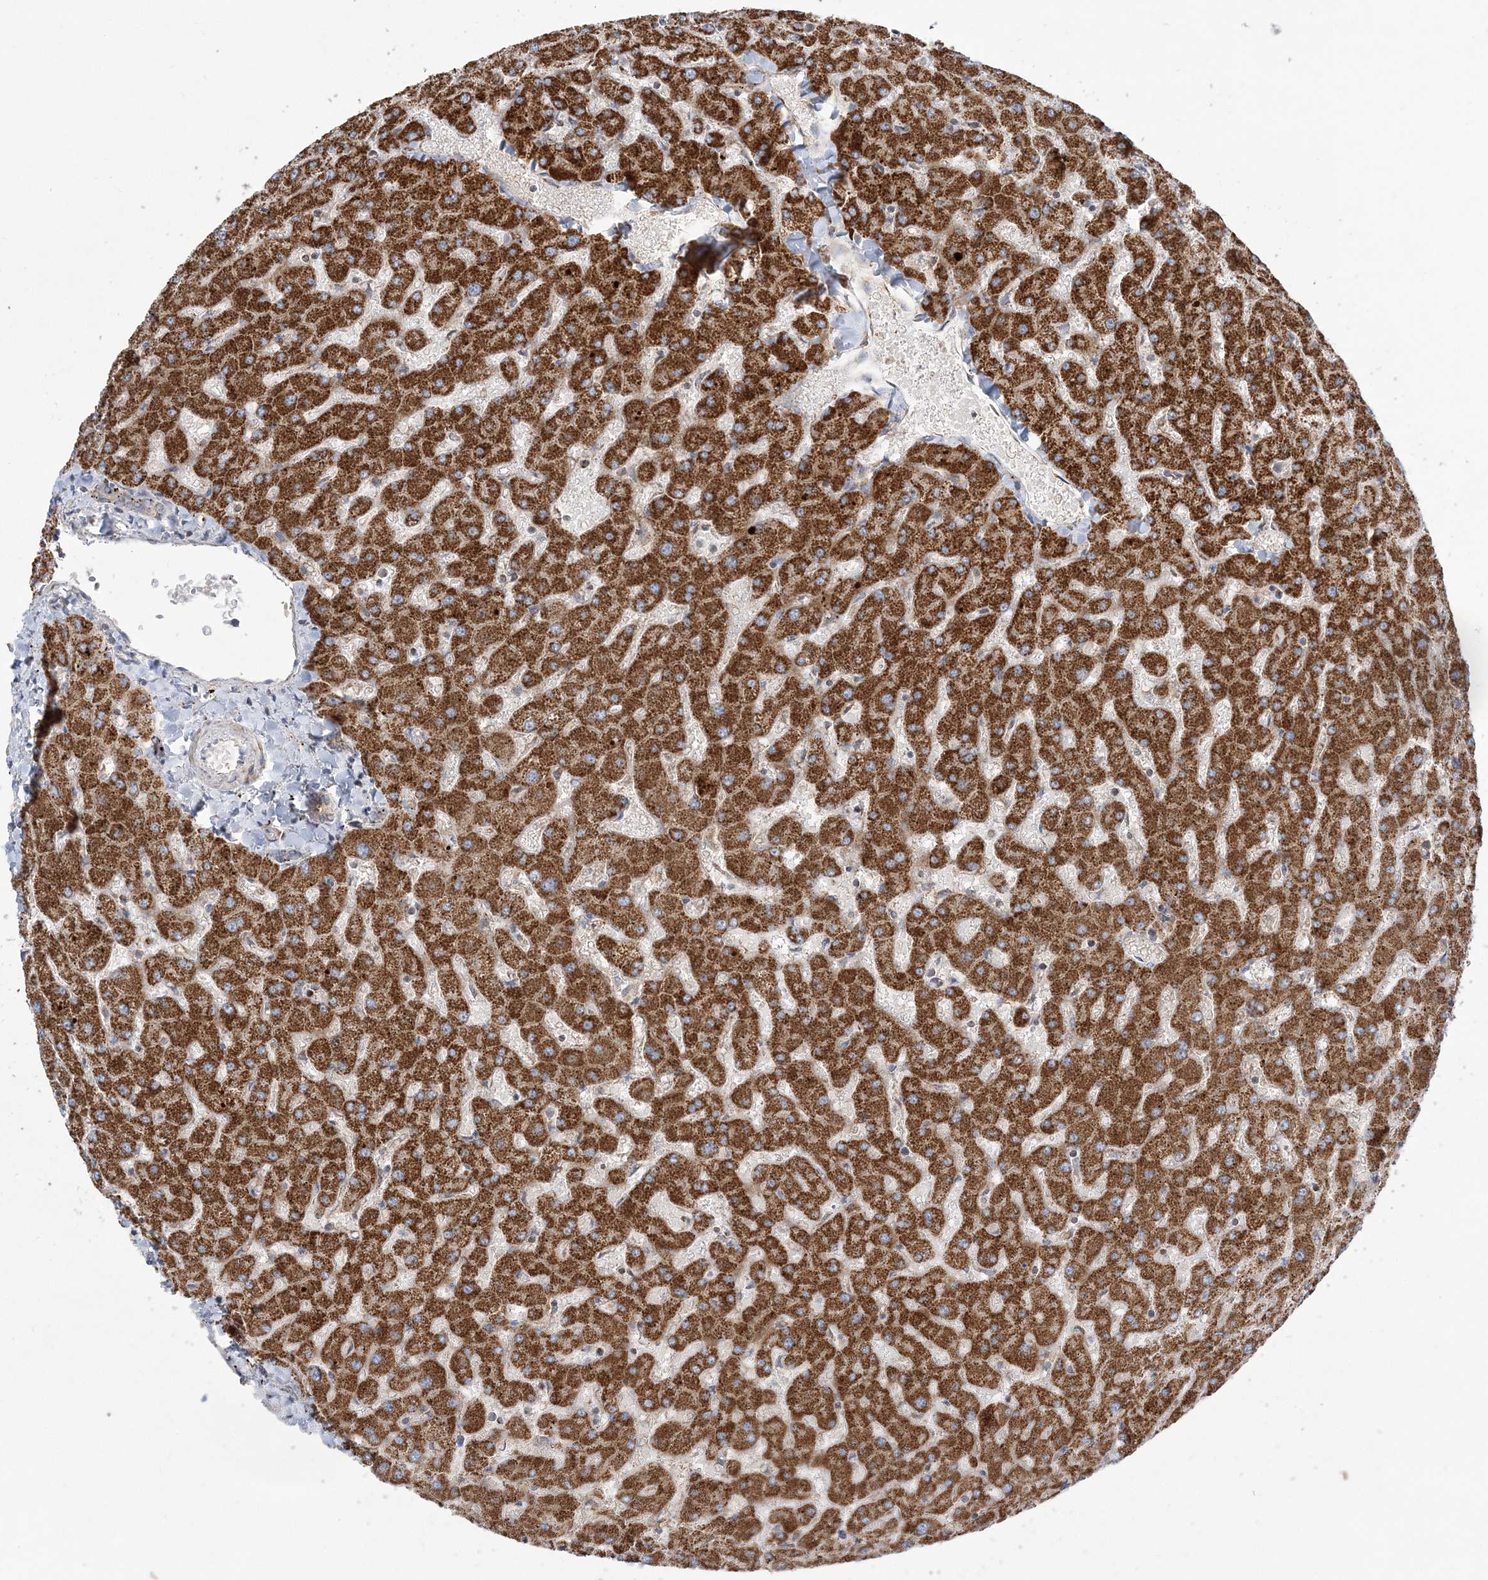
{"staining": {"intensity": "weak", "quantity": "25%-75%", "location": "cytoplasmic/membranous"}, "tissue": "liver", "cell_type": "Cholangiocytes", "image_type": "normal", "snomed": [{"axis": "morphology", "description": "Normal tissue, NOS"}, {"axis": "topography", "description": "Liver"}], "caption": "Immunohistochemistry of benign human liver reveals low levels of weak cytoplasmic/membranous positivity in approximately 25%-75% of cholangiocytes.", "gene": "SCLT1", "patient": {"sex": "female", "age": 63}}